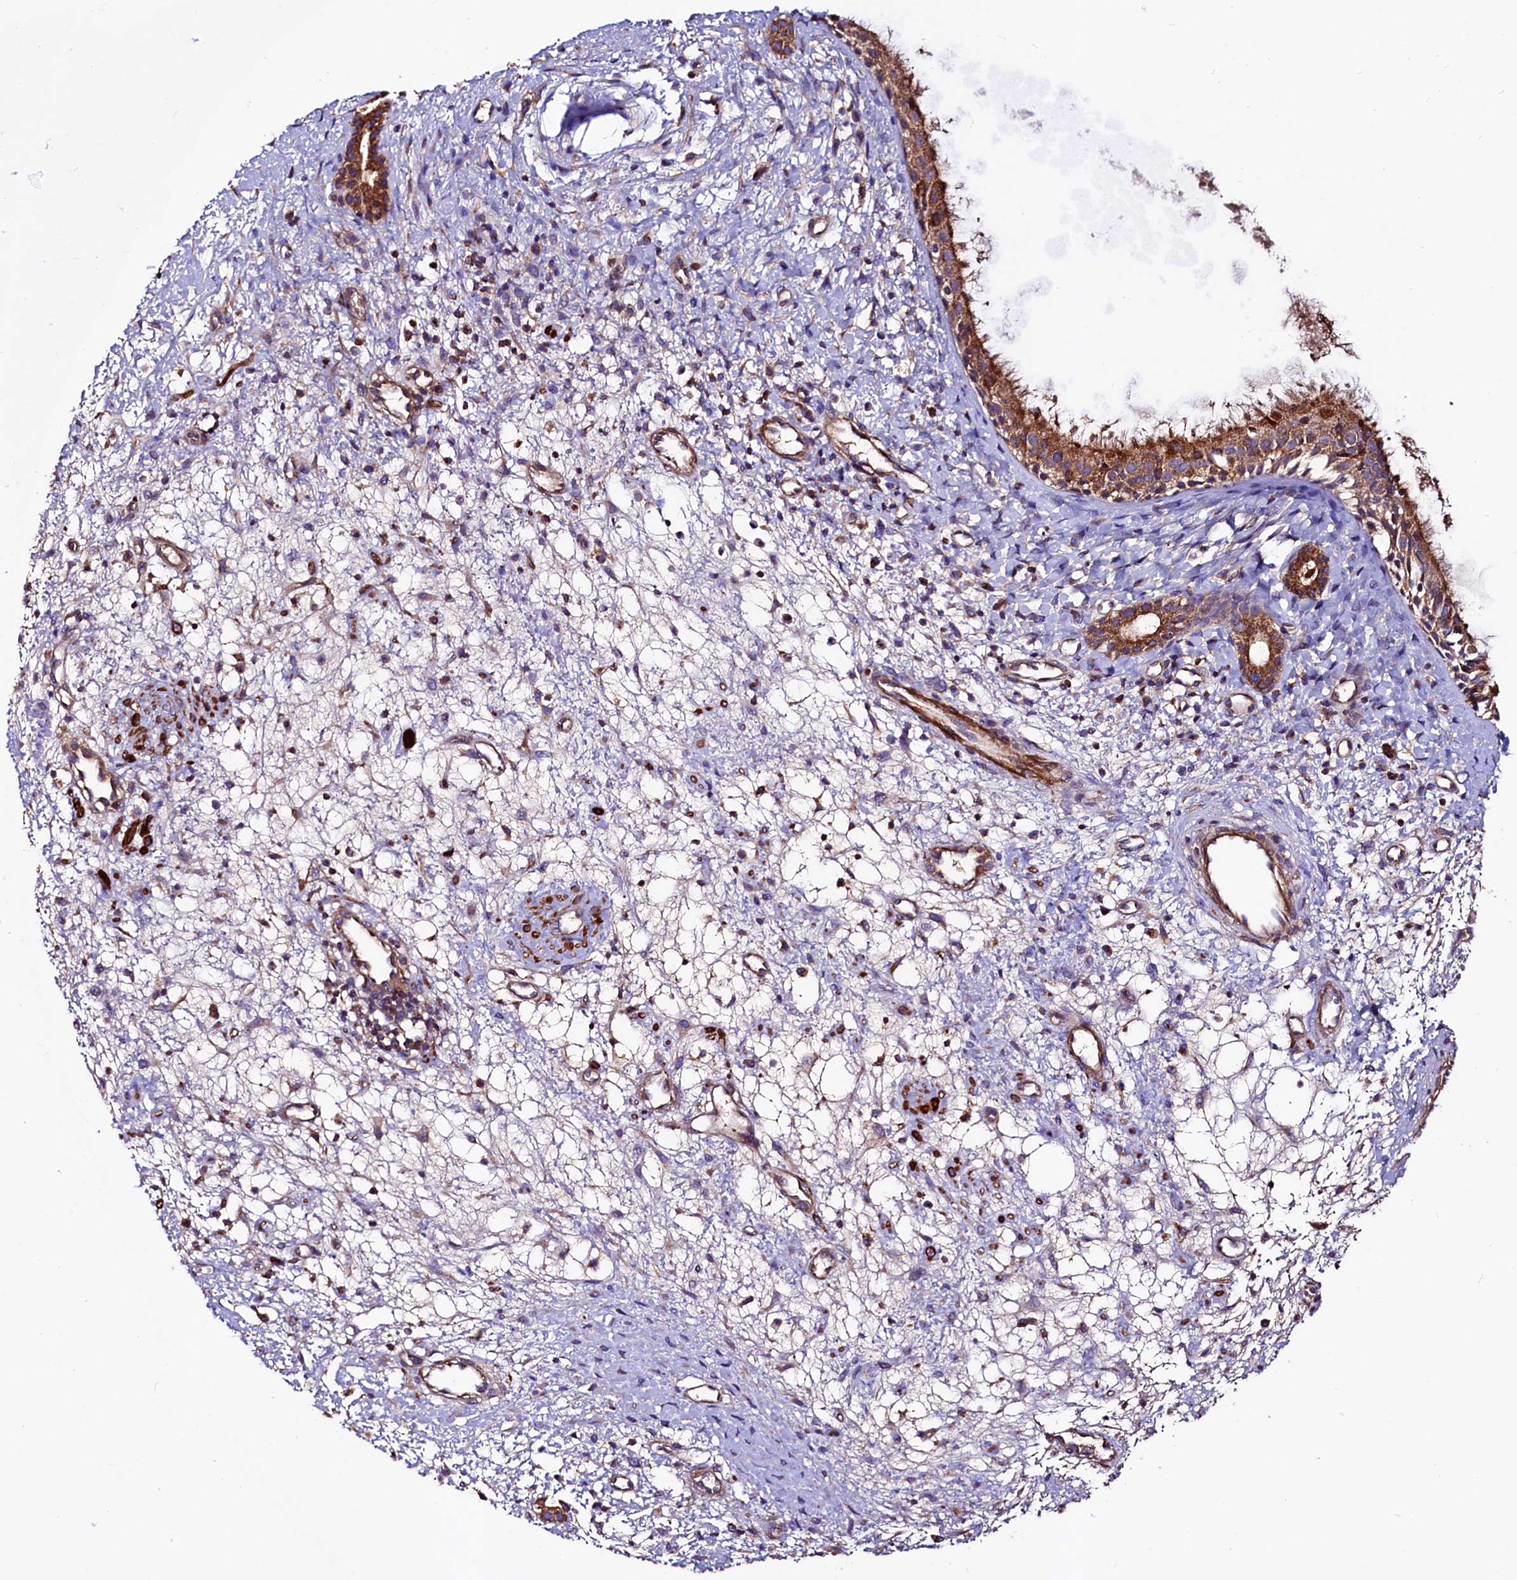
{"staining": {"intensity": "strong", "quantity": ">75%", "location": "cytoplasmic/membranous"}, "tissue": "nasopharynx", "cell_type": "Respiratory epithelial cells", "image_type": "normal", "snomed": [{"axis": "morphology", "description": "Normal tissue, NOS"}, {"axis": "topography", "description": "Nasopharynx"}], "caption": "Protein staining exhibits strong cytoplasmic/membranous positivity in approximately >75% of respiratory epithelial cells in normal nasopharynx.", "gene": "CIAO3", "patient": {"sex": "male", "age": 22}}